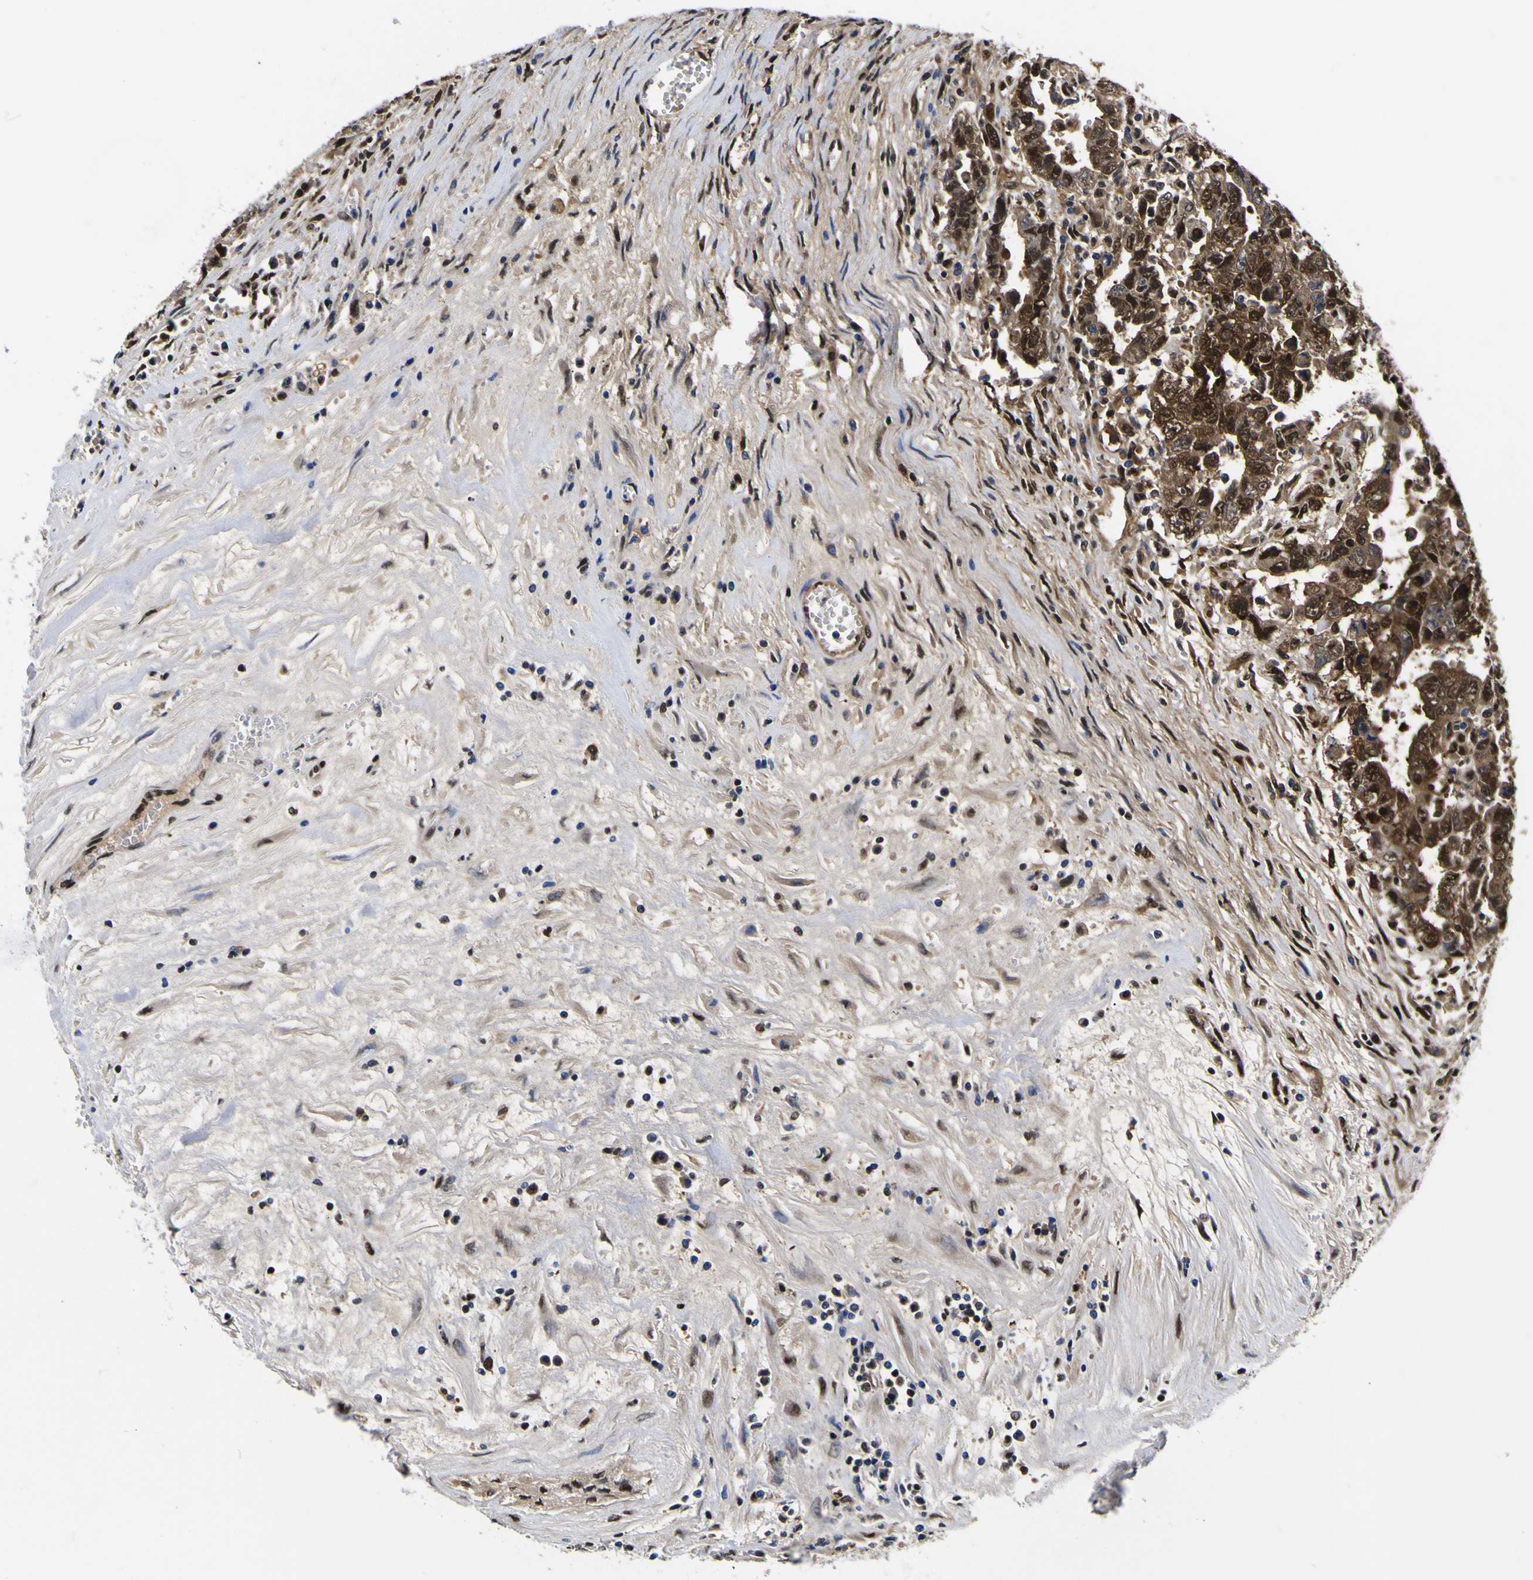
{"staining": {"intensity": "moderate", "quantity": ">75%", "location": "cytoplasmic/membranous,nuclear"}, "tissue": "testis cancer", "cell_type": "Tumor cells", "image_type": "cancer", "snomed": [{"axis": "morphology", "description": "Carcinoma, Embryonal, NOS"}, {"axis": "topography", "description": "Testis"}], "caption": "Tumor cells show medium levels of moderate cytoplasmic/membranous and nuclear staining in approximately >75% of cells in human testis embryonal carcinoma. Using DAB (brown) and hematoxylin (blue) stains, captured at high magnification using brightfield microscopy.", "gene": "FAM110B", "patient": {"sex": "male", "age": 28}}